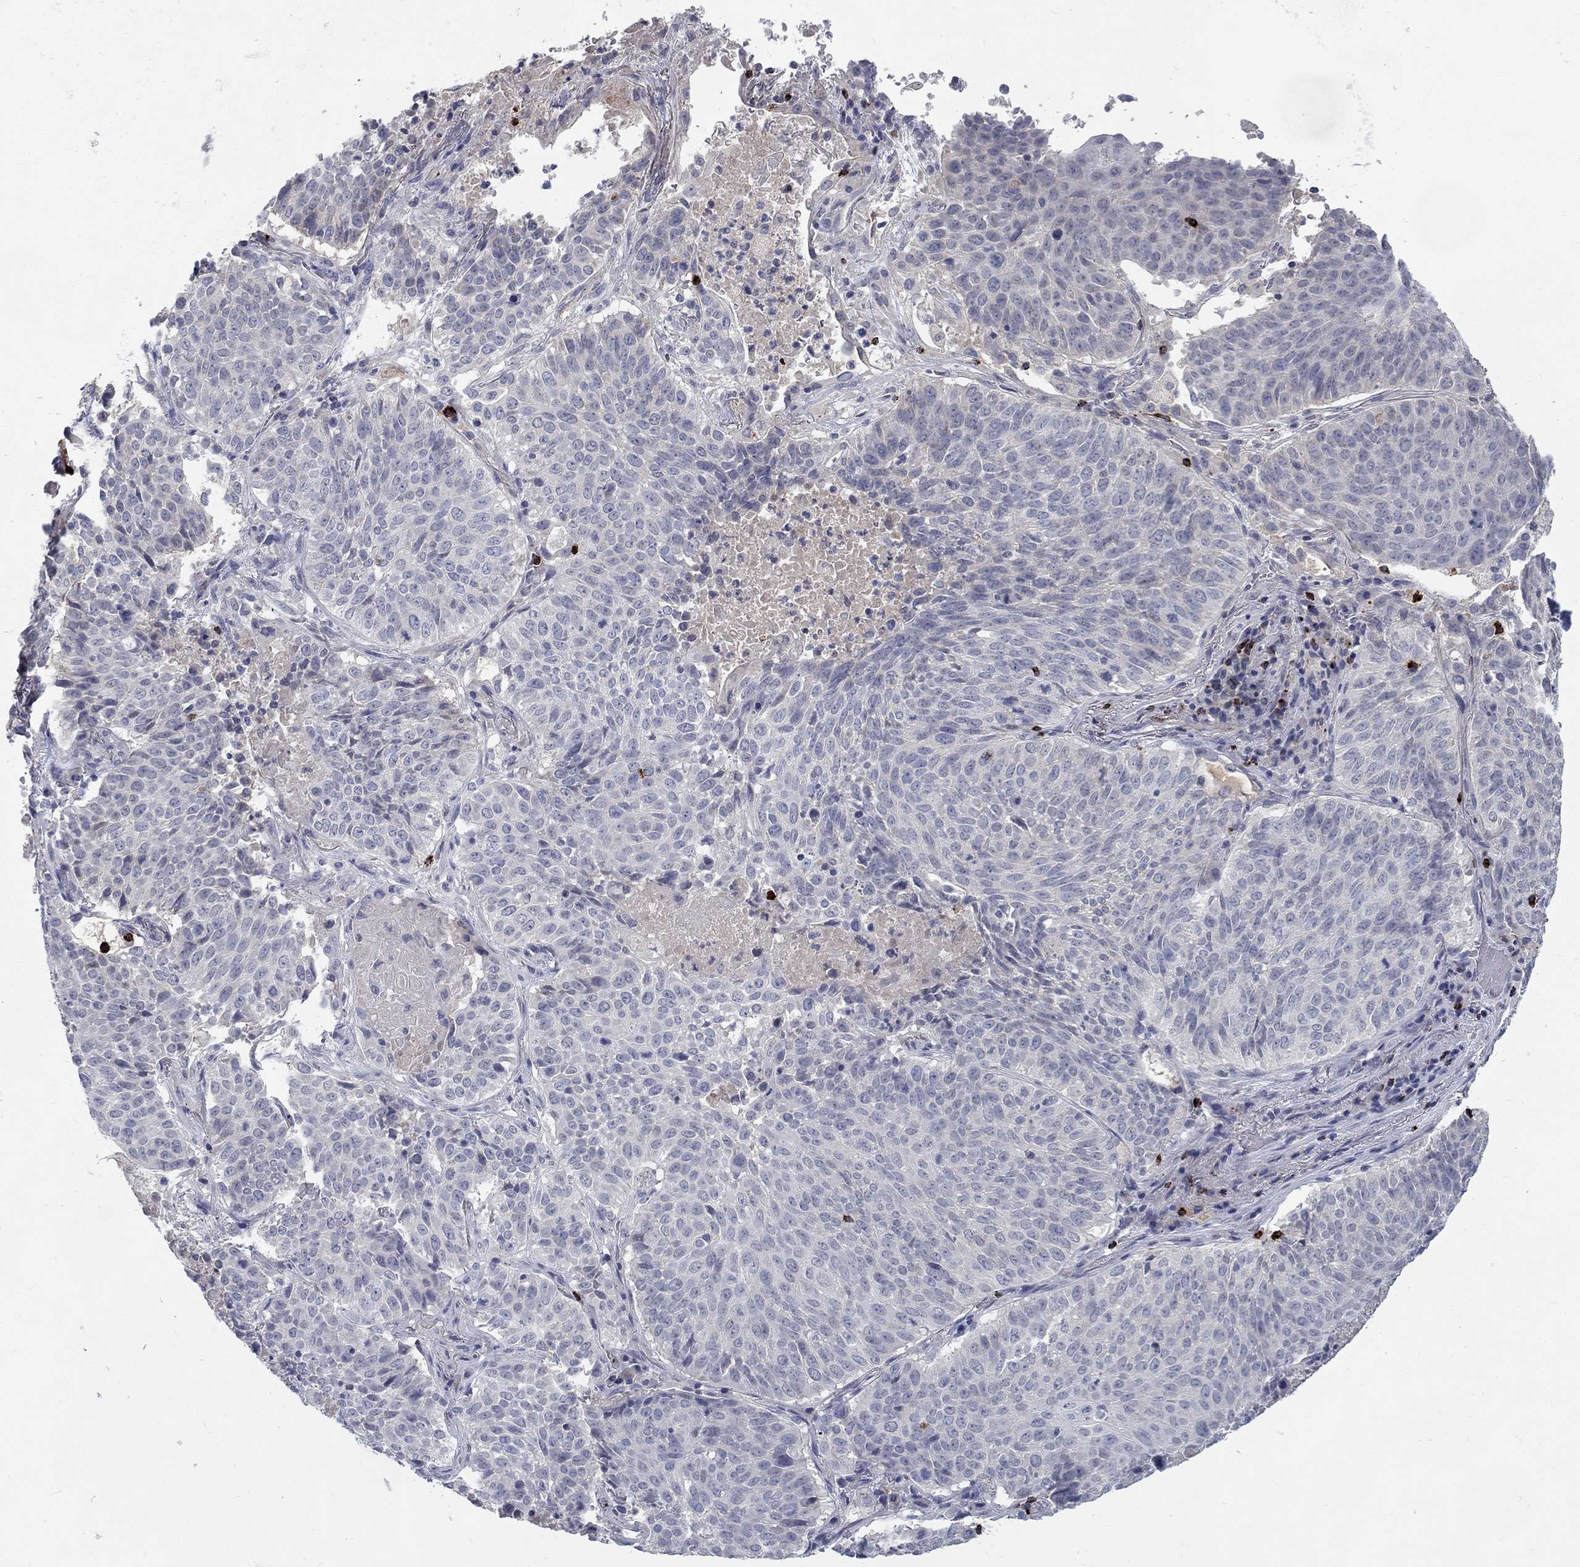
{"staining": {"intensity": "negative", "quantity": "none", "location": "none"}, "tissue": "lung cancer", "cell_type": "Tumor cells", "image_type": "cancer", "snomed": [{"axis": "morphology", "description": "Squamous cell carcinoma, NOS"}, {"axis": "topography", "description": "Lung"}], "caption": "Immunohistochemistry micrograph of lung squamous cell carcinoma stained for a protein (brown), which demonstrates no positivity in tumor cells.", "gene": "GZMA", "patient": {"sex": "male", "age": 64}}